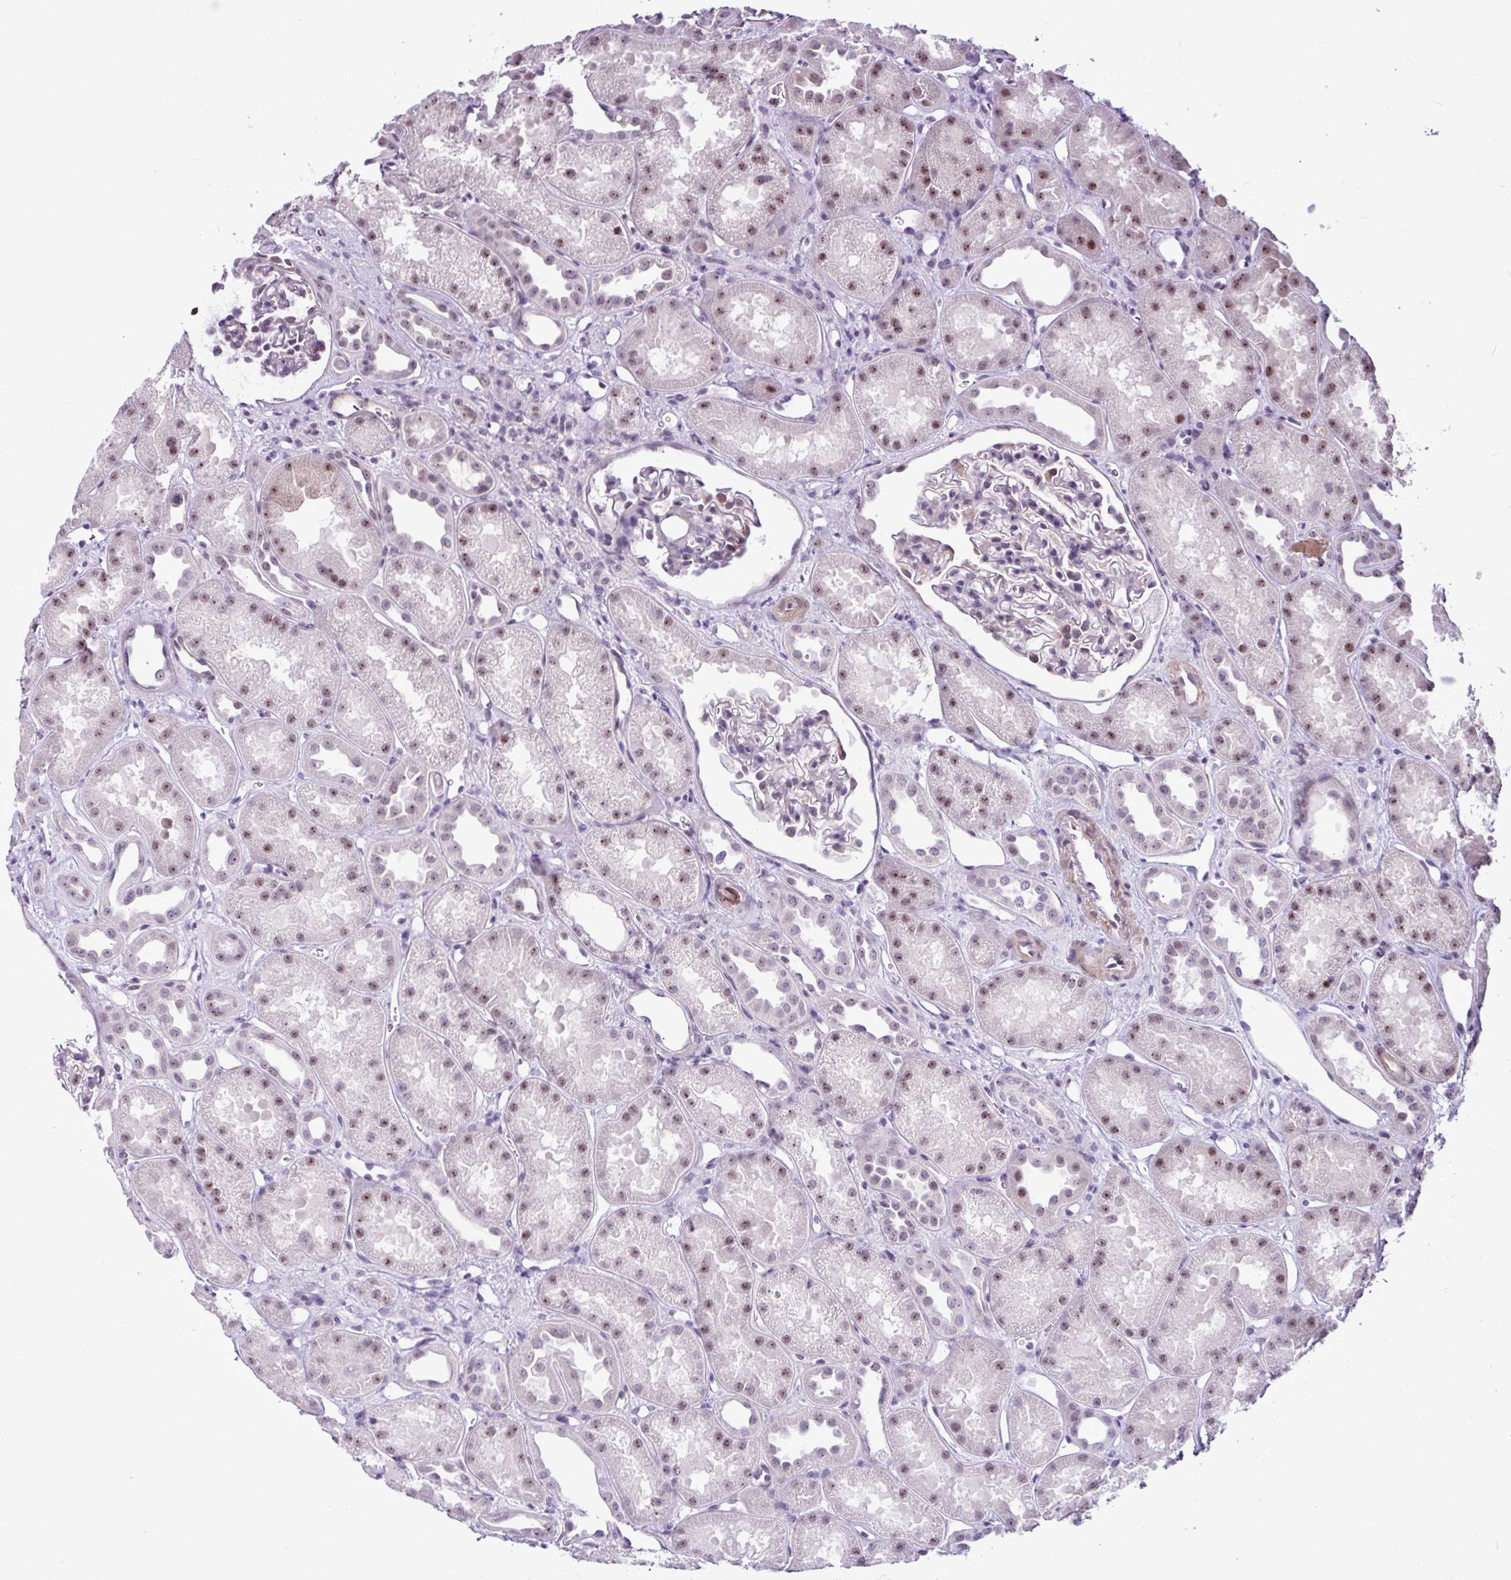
{"staining": {"intensity": "weak", "quantity": "25%-75%", "location": "nuclear"}, "tissue": "kidney", "cell_type": "Cells in glomeruli", "image_type": "normal", "snomed": [{"axis": "morphology", "description": "Normal tissue, NOS"}, {"axis": "topography", "description": "Kidney"}], "caption": "This image reveals immunohistochemistry staining of normal human kidney, with low weak nuclear expression in approximately 25%-75% of cells in glomeruli.", "gene": "UTP18", "patient": {"sex": "male", "age": 61}}